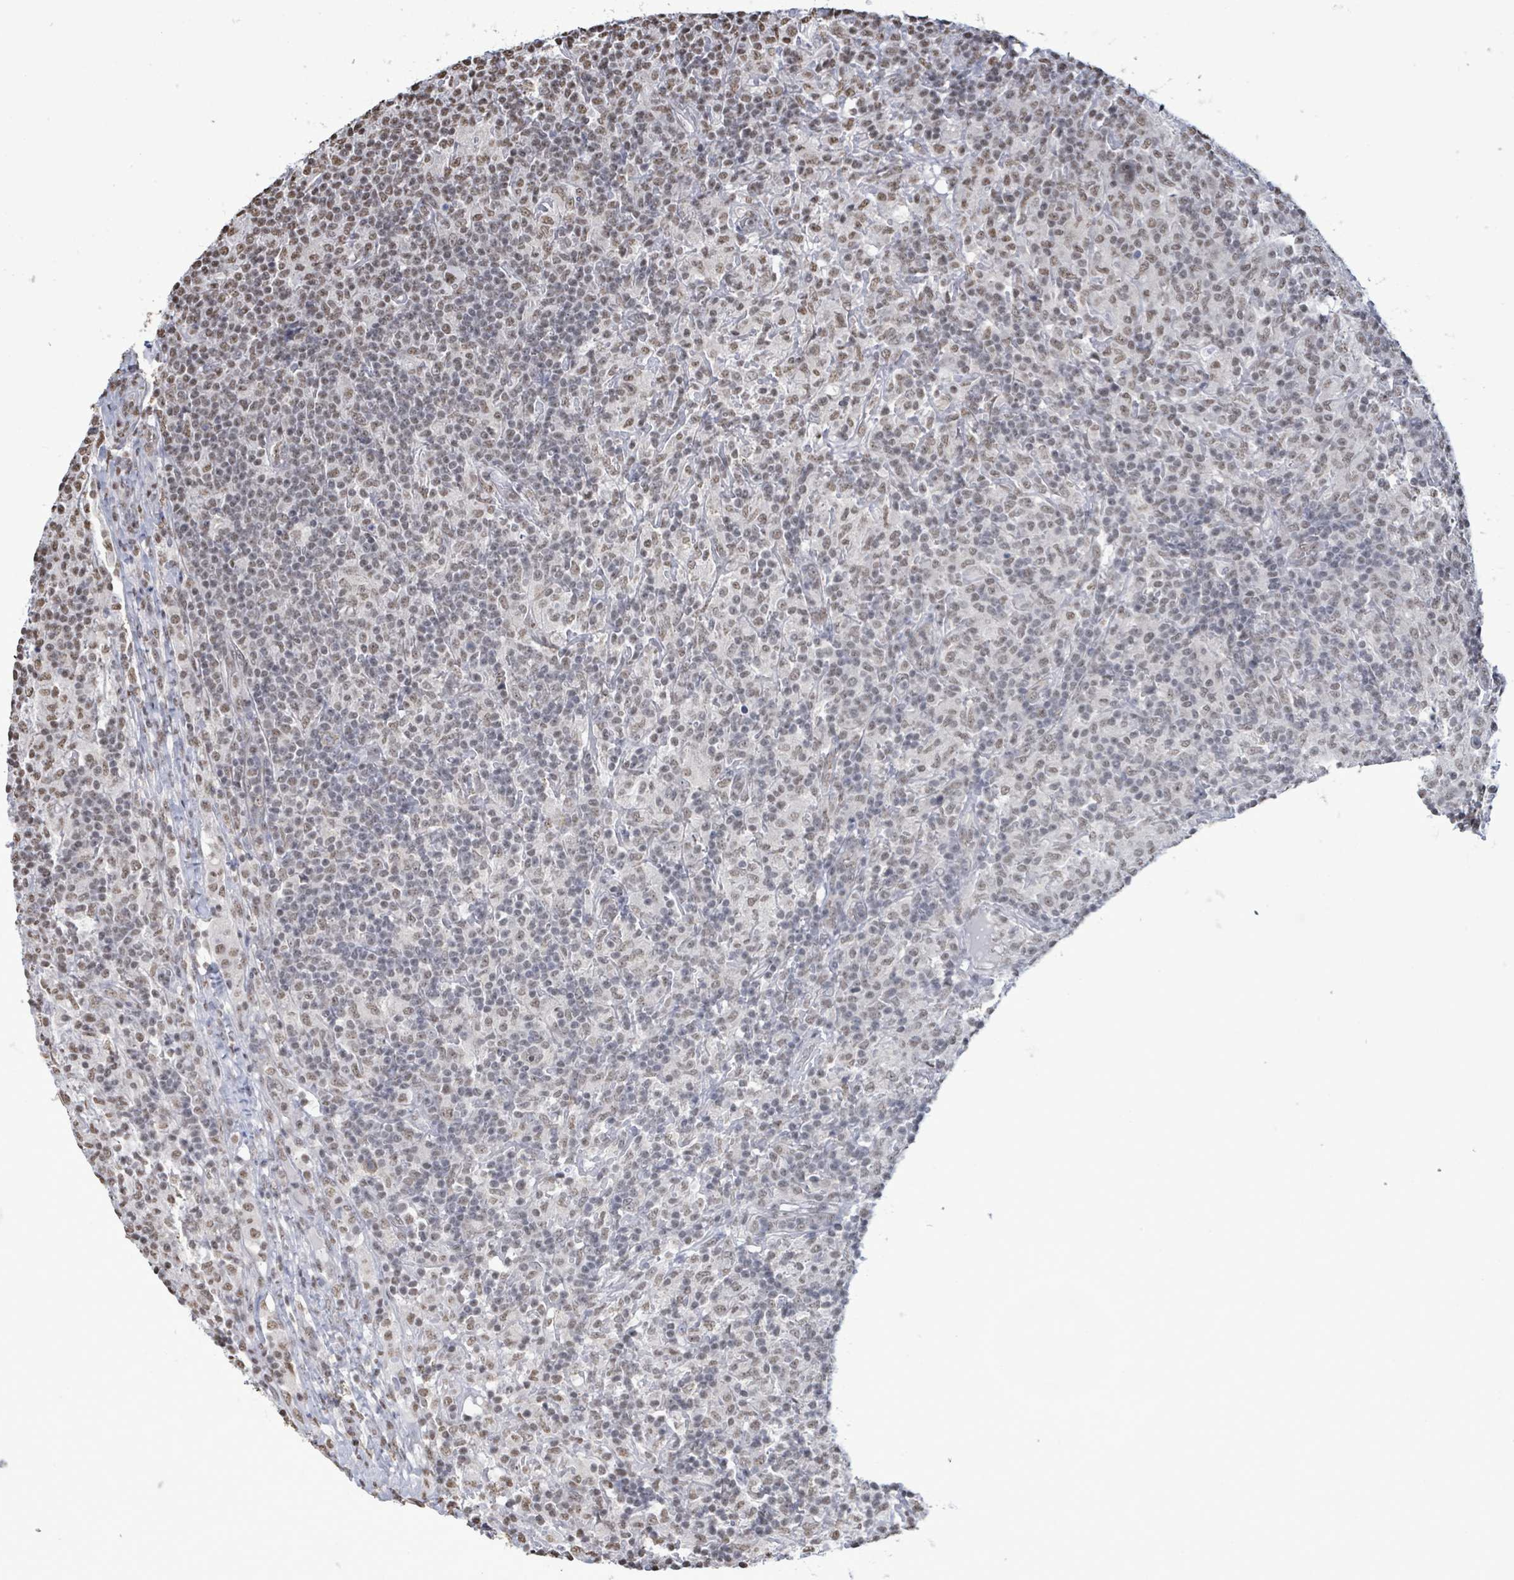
{"staining": {"intensity": "weak", "quantity": ">75%", "location": "nuclear"}, "tissue": "lymphoma", "cell_type": "Tumor cells", "image_type": "cancer", "snomed": [{"axis": "morphology", "description": "Hodgkin's disease, NOS"}, {"axis": "topography", "description": "Lymph node"}], "caption": "An image showing weak nuclear staining in approximately >75% of tumor cells in Hodgkin's disease, as visualized by brown immunohistochemical staining.", "gene": "SAMD14", "patient": {"sex": "male", "age": 70}}